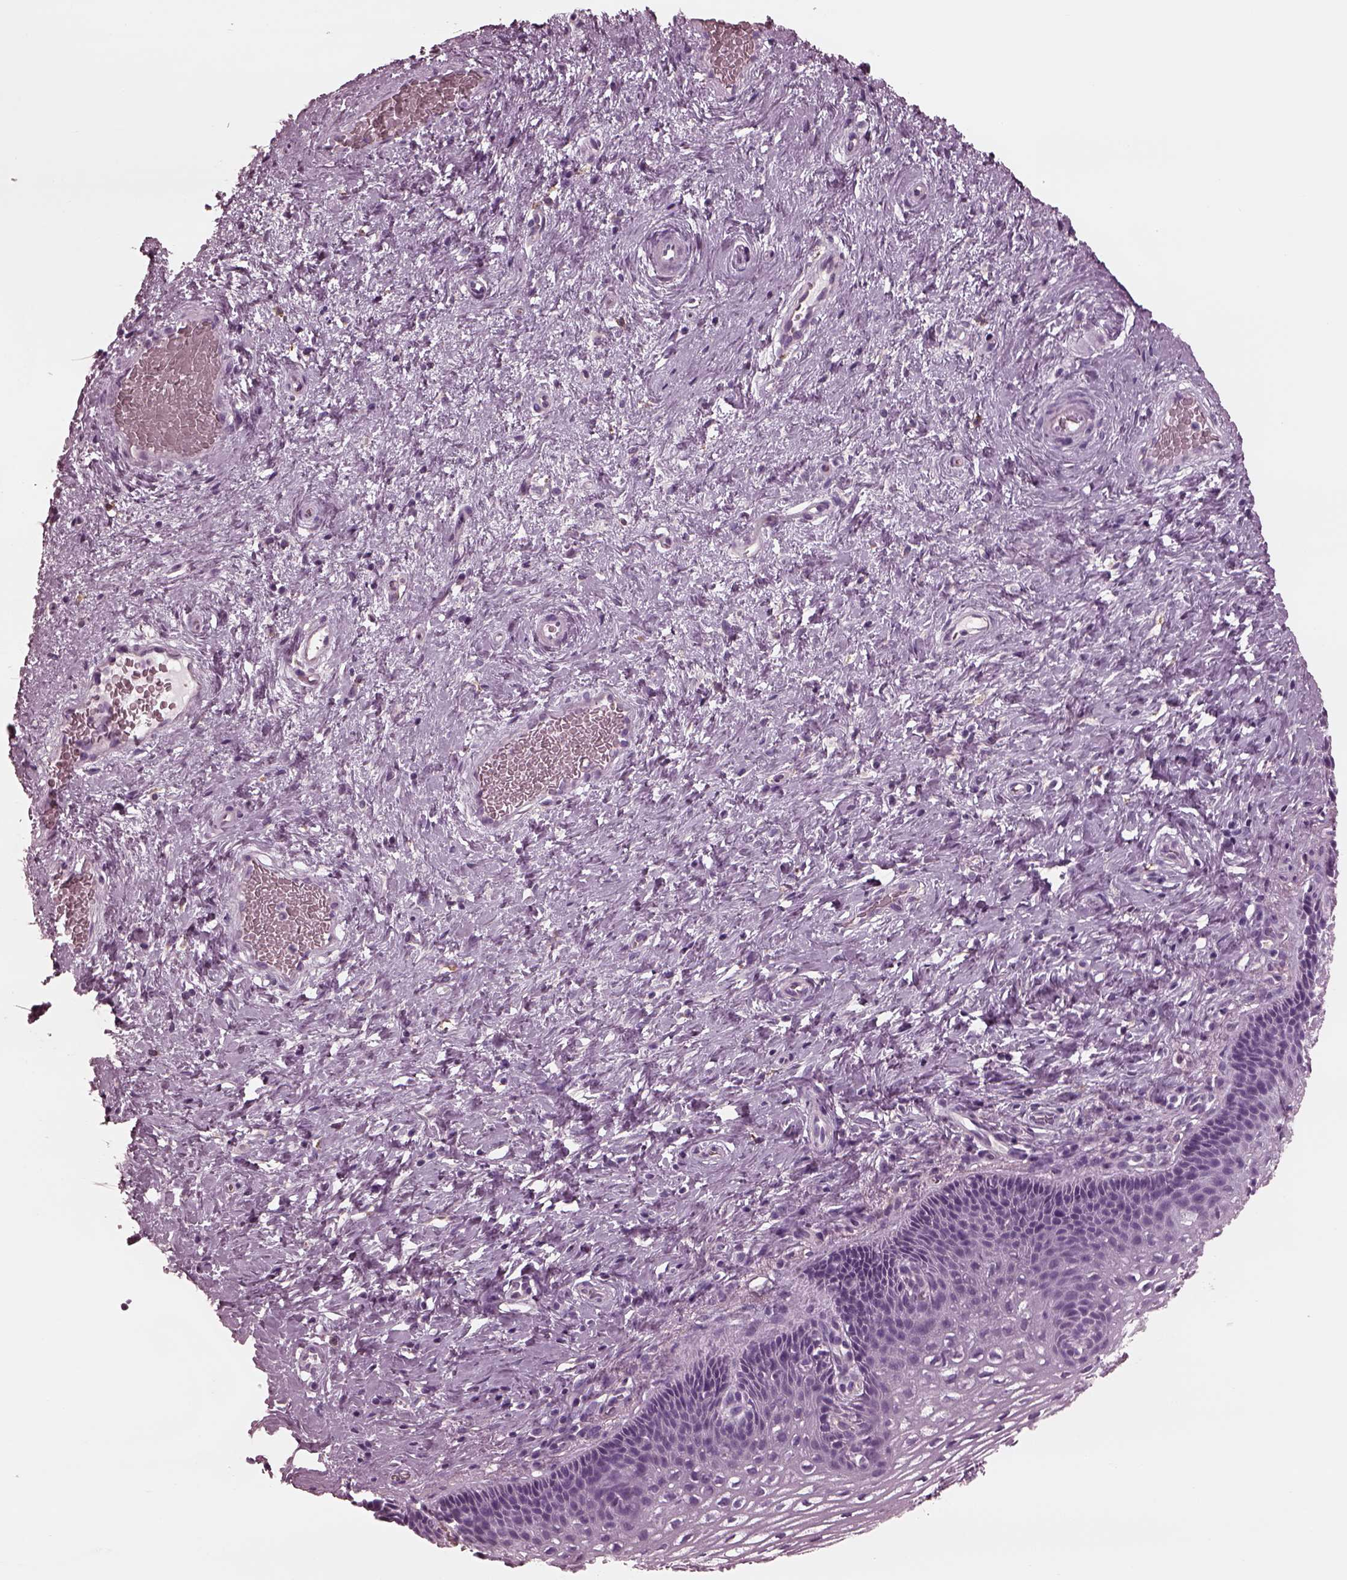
{"staining": {"intensity": "negative", "quantity": "none", "location": "none"}, "tissue": "cervix", "cell_type": "Glandular cells", "image_type": "normal", "snomed": [{"axis": "morphology", "description": "Normal tissue, NOS"}, {"axis": "topography", "description": "Cervix"}], "caption": "Image shows no significant protein positivity in glandular cells of benign cervix. (Immunohistochemistry (ihc), brightfield microscopy, high magnification).", "gene": "CGA", "patient": {"sex": "female", "age": 34}}